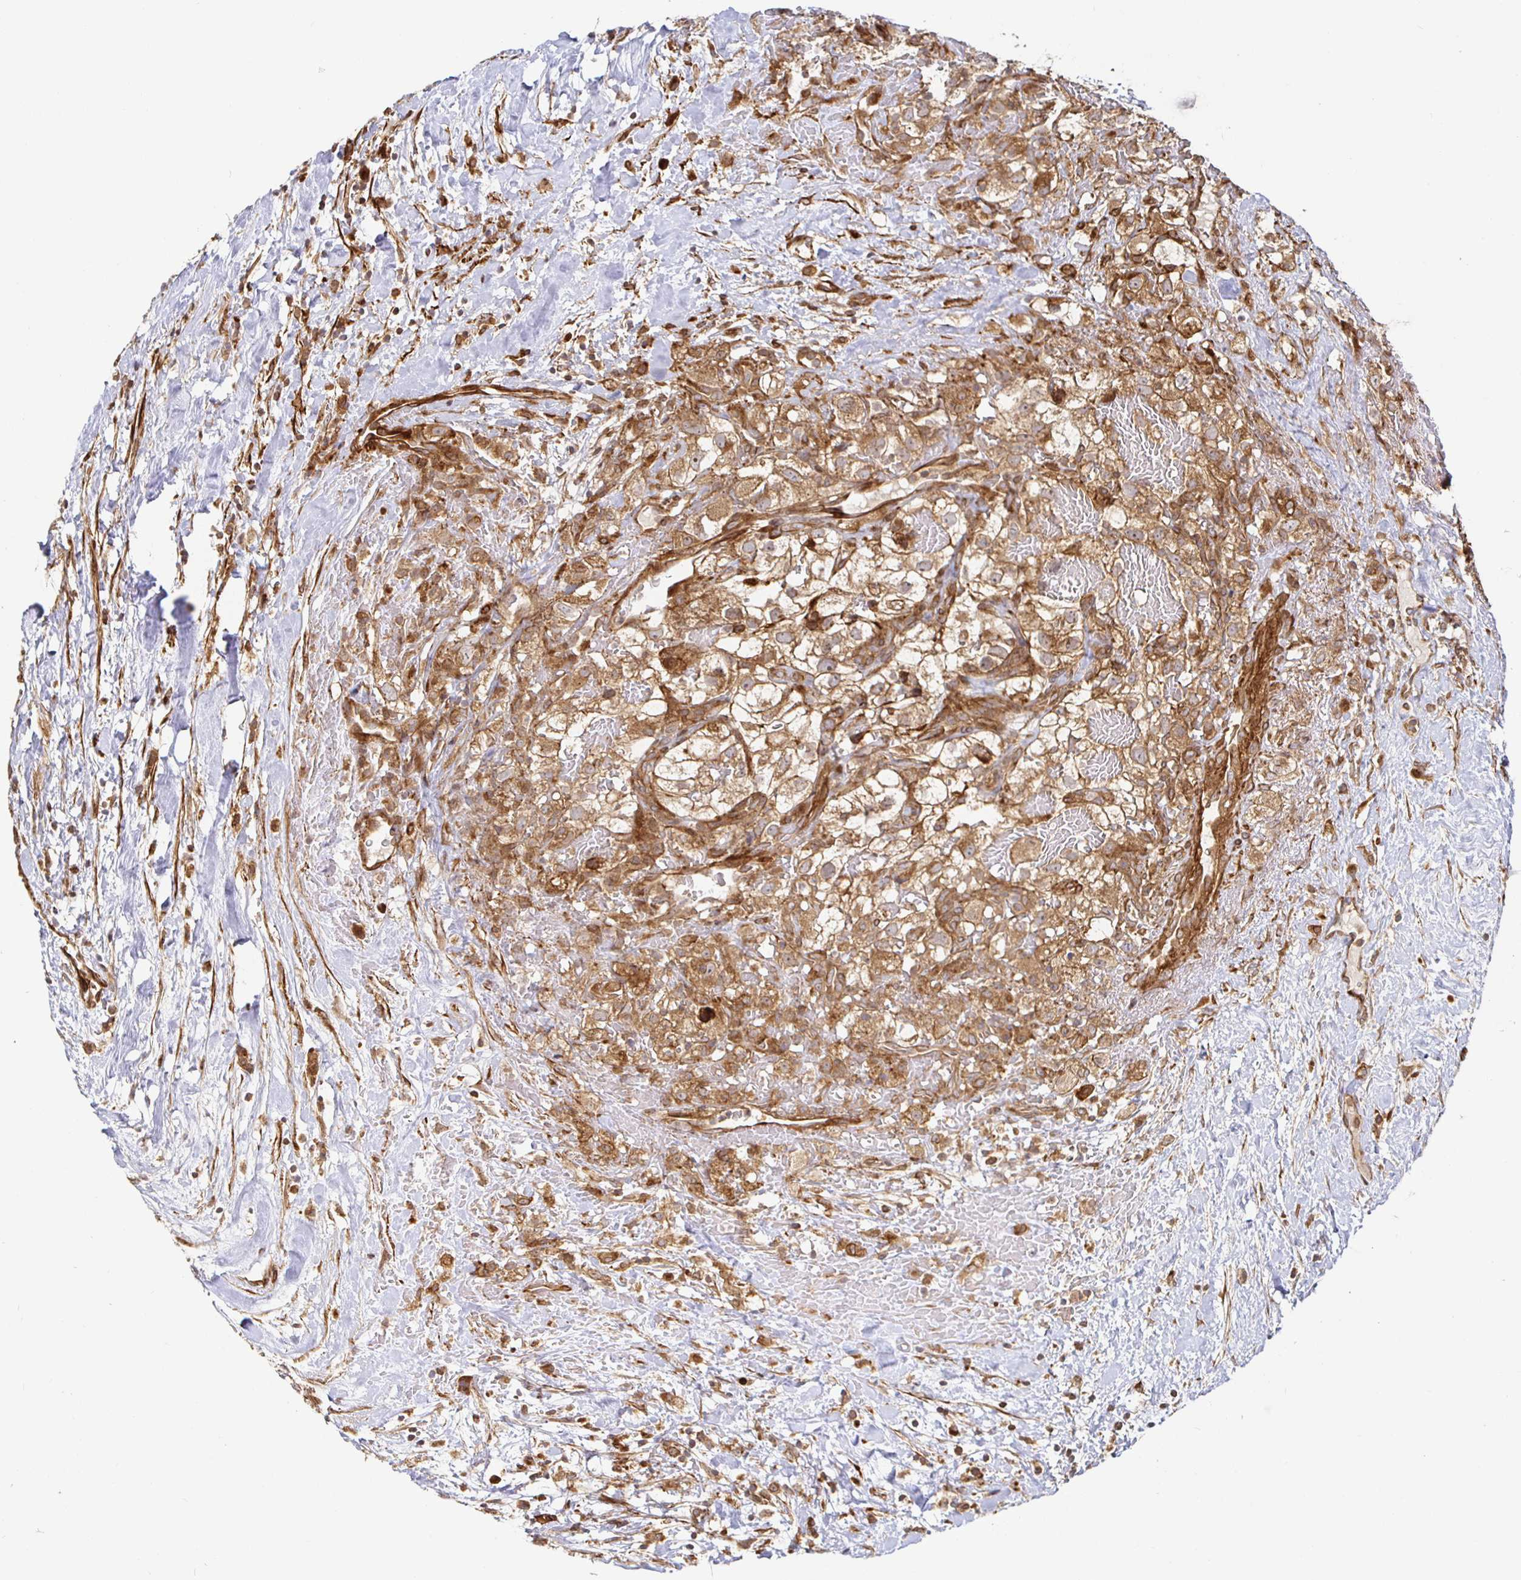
{"staining": {"intensity": "moderate", "quantity": ">75%", "location": "cytoplasmic/membranous"}, "tissue": "renal cancer", "cell_type": "Tumor cells", "image_type": "cancer", "snomed": [{"axis": "morphology", "description": "Adenocarcinoma, NOS"}, {"axis": "topography", "description": "Kidney"}], "caption": "About >75% of tumor cells in renal adenocarcinoma display moderate cytoplasmic/membranous protein staining as visualized by brown immunohistochemical staining.", "gene": "STRAP", "patient": {"sex": "male", "age": 59}}